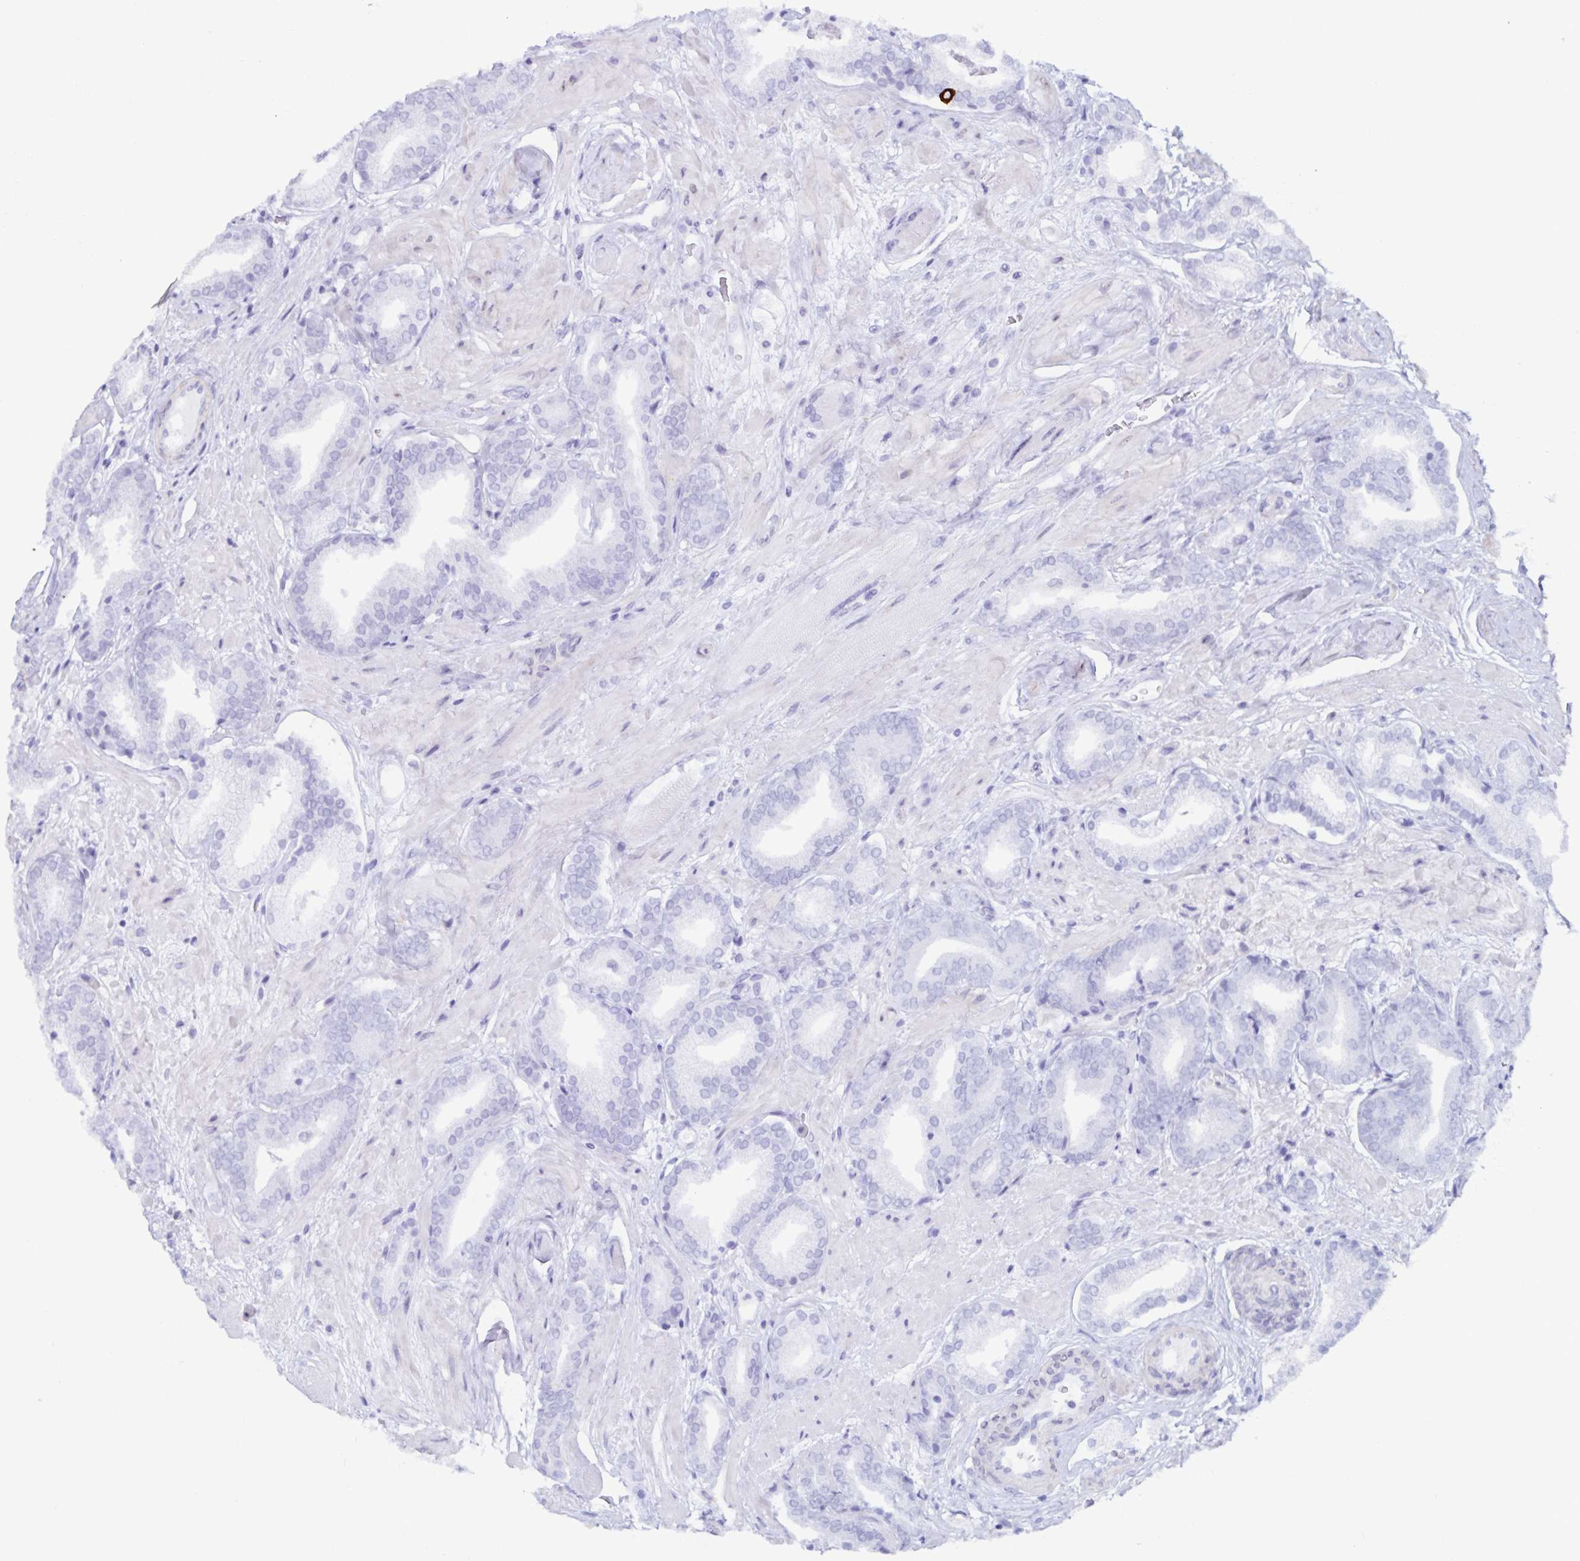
{"staining": {"intensity": "negative", "quantity": "none", "location": "none"}, "tissue": "prostate cancer", "cell_type": "Tumor cells", "image_type": "cancer", "snomed": [{"axis": "morphology", "description": "Adenocarcinoma, High grade"}, {"axis": "topography", "description": "Prostate"}], "caption": "High-grade adenocarcinoma (prostate) stained for a protein using immunohistochemistry (IHC) shows no staining tumor cells.", "gene": "GPR137", "patient": {"sex": "male", "age": 56}}